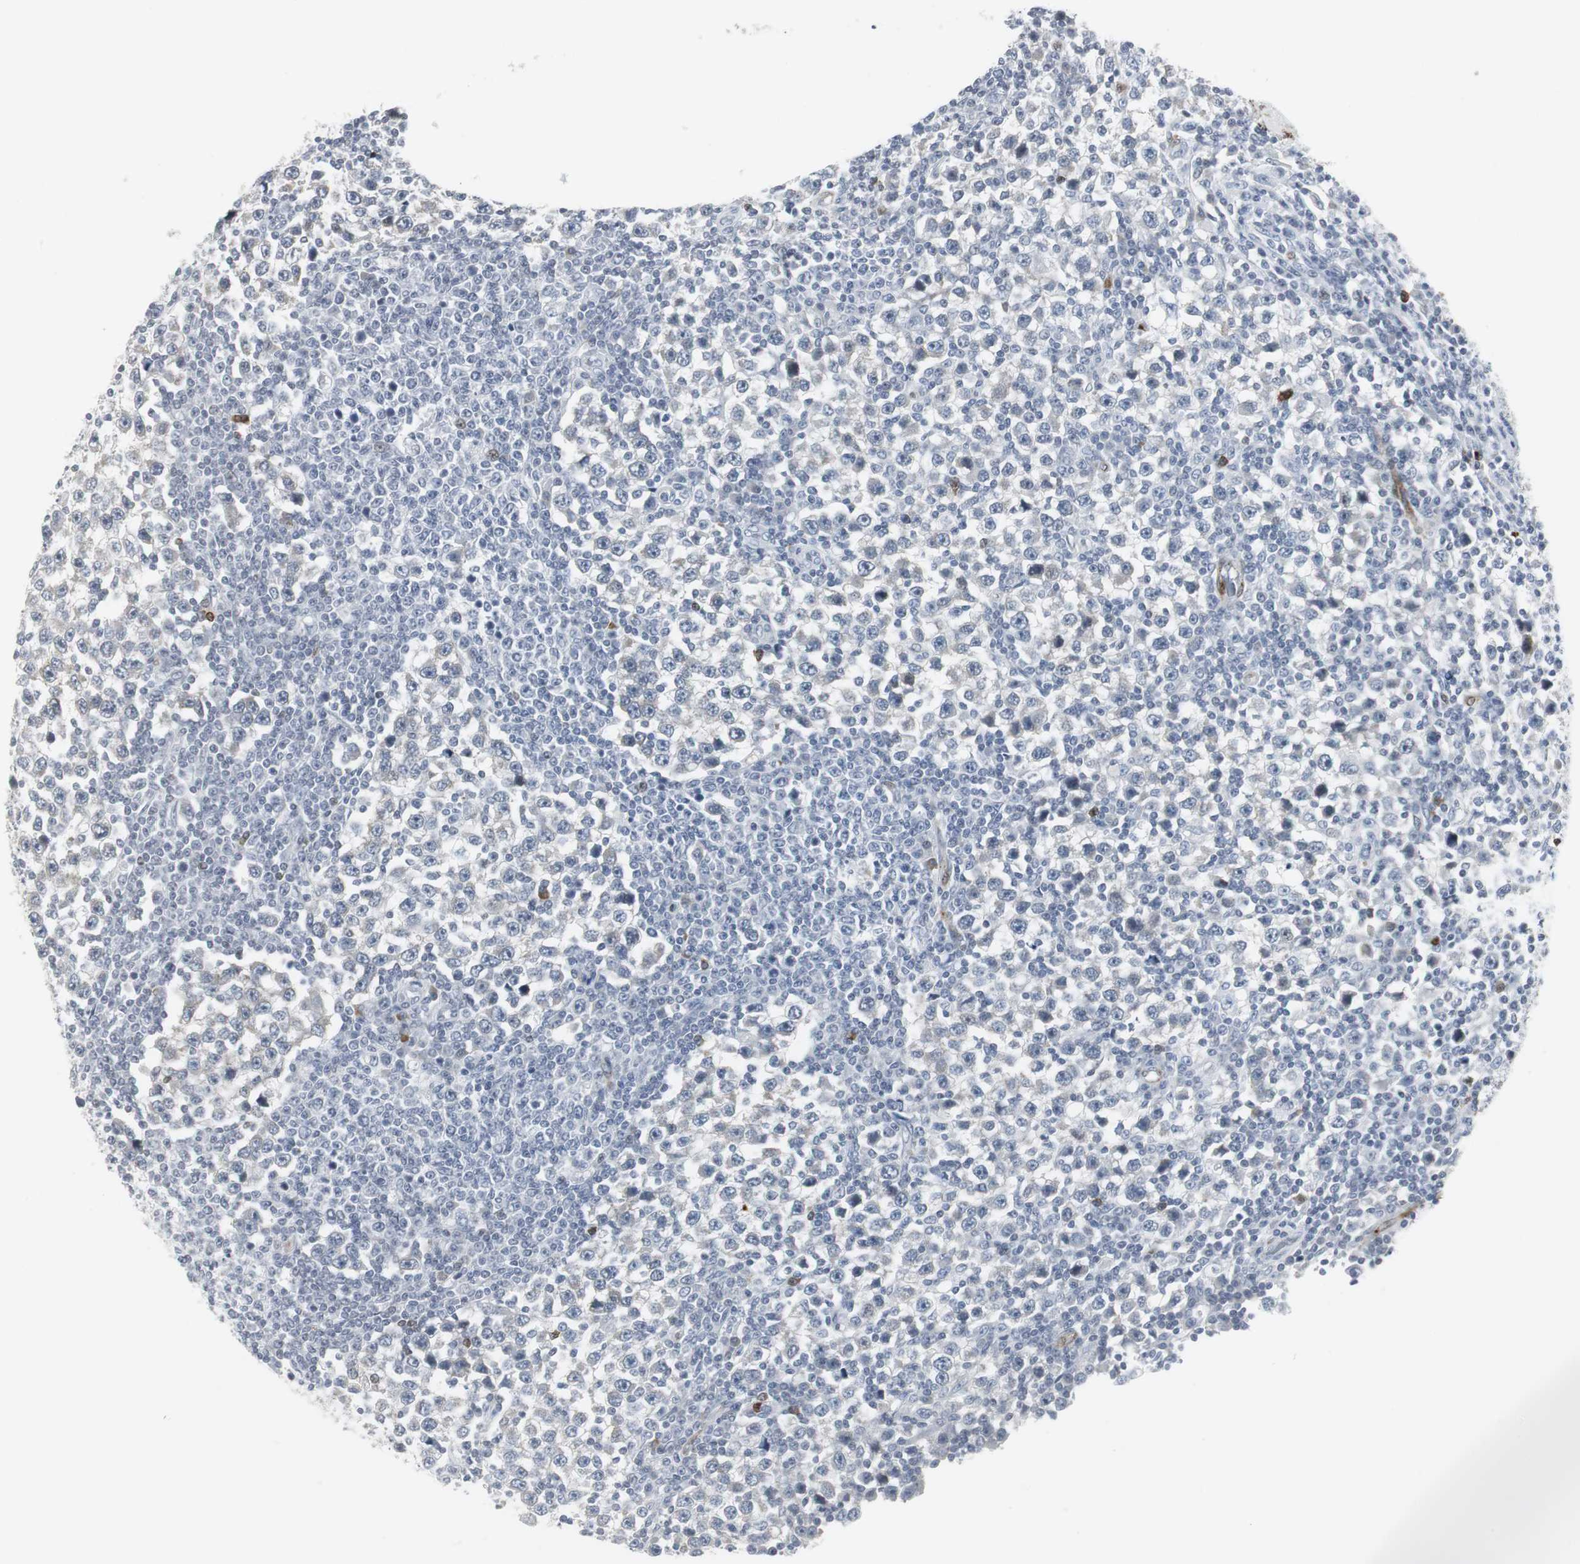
{"staining": {"intensity": "negative", "quantity": "none", "location": "none"}, "tissue": "testis cancer", "cell_type": "Tumor cells", "image_type": "cancer", "snomed": [{"axis": "morphology", "description": "Seminoma, NOS"}, {"axis": "topography", "description": "Testis"}], "caption": "Tumor cells show no significant protein staining in testis seminoma. Nuclei are stained in blue.", "gene": "PPP1R14A", "patient": {"sex": "male", "age": 65}}